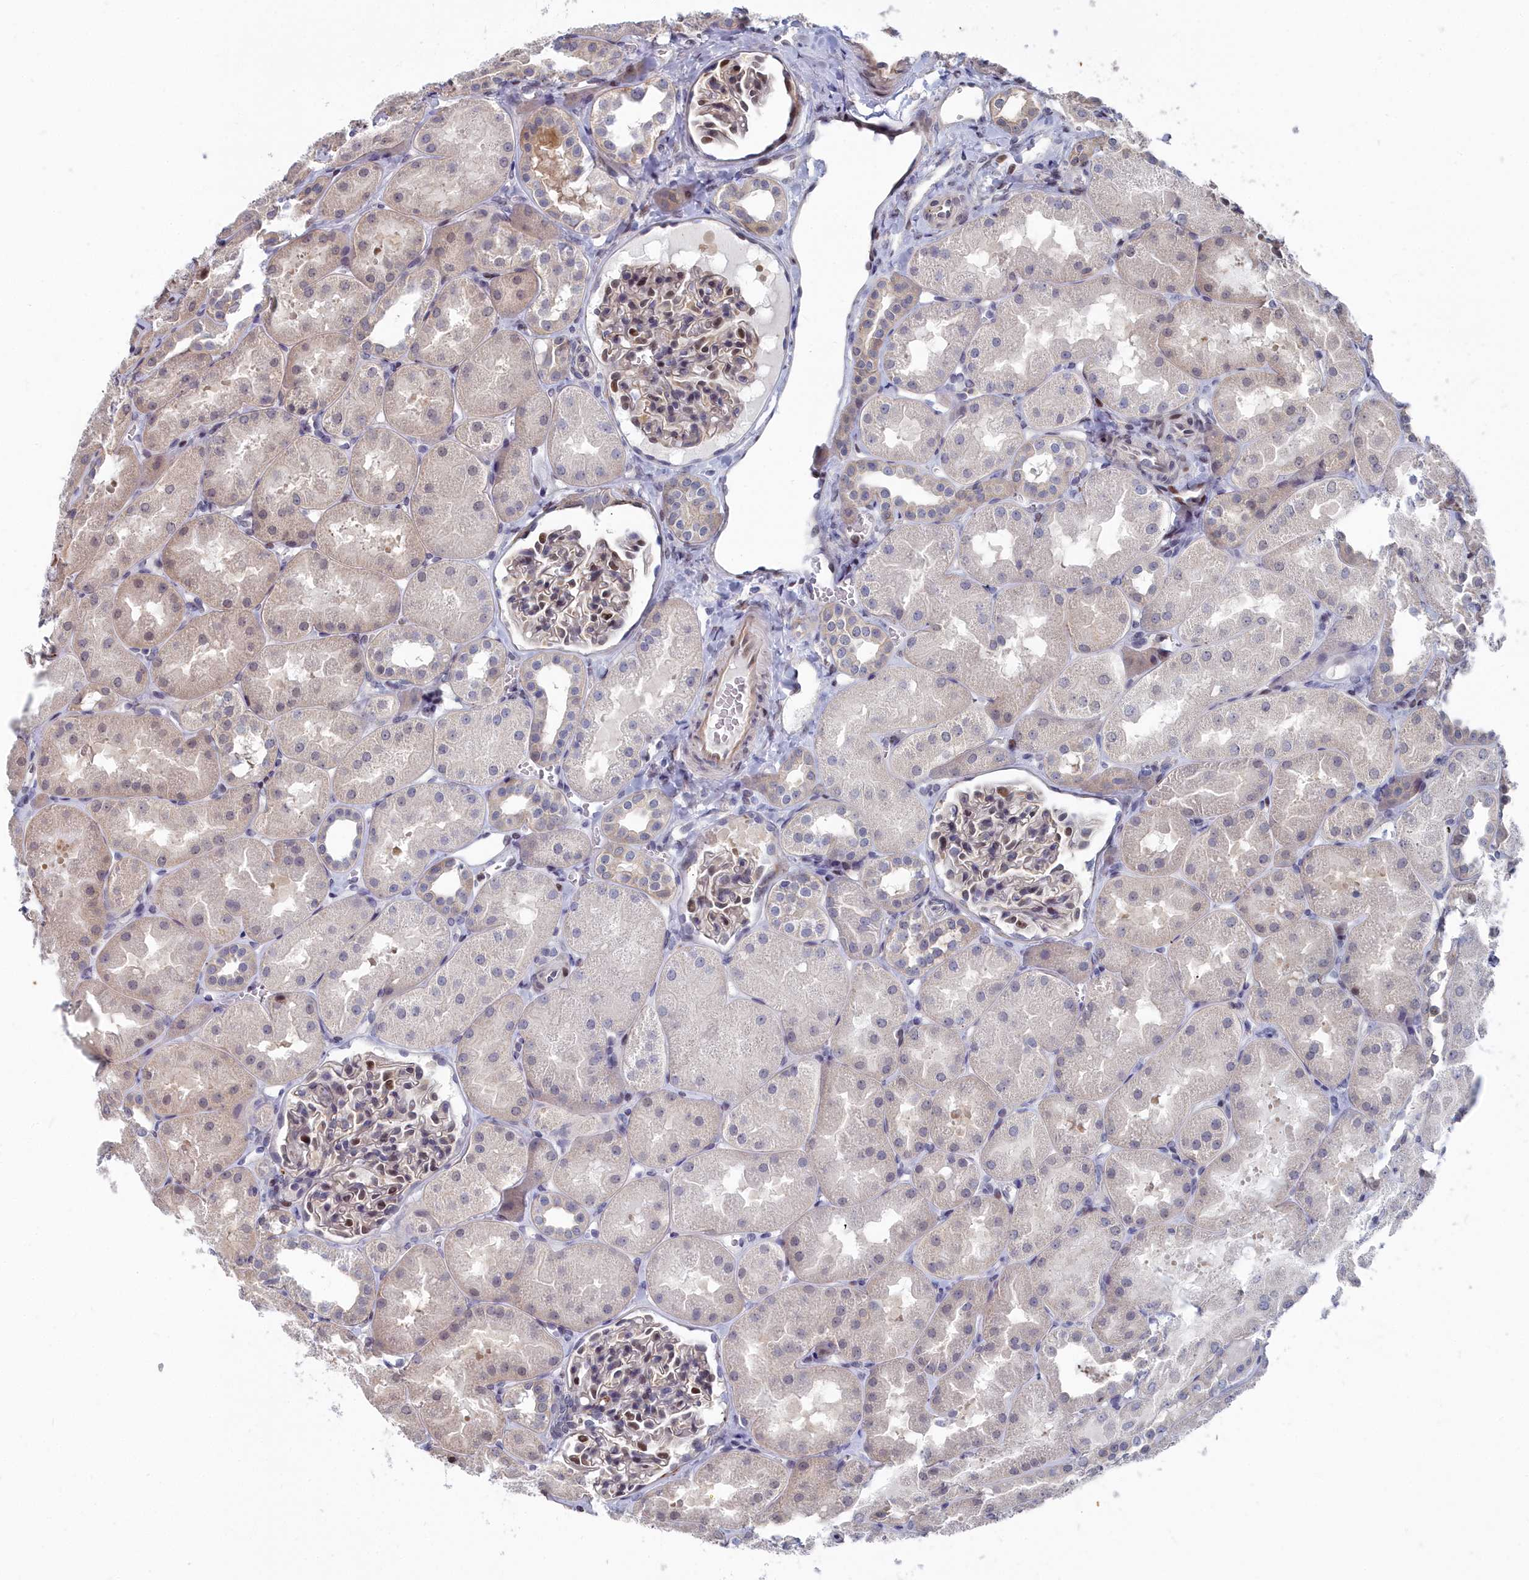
{"staining": {"intensity": "moderate", "quantity": "25%-75%", "location": "nuclear"}, "tissue": "kidney", "cell_type": "Cells in glomeruli", "image_type": "normal", "snomed": [{"axis": "morphology", "description": "Normal tissue, NOS"}, {"axis": "topography", "description": "Kidney"}, {"axis": "topography", "description": "Urinary bladder"}], "caption": "Protein staining by immunohistochemistry (IHC) displays moderate nuclear staining in approximately 25%-75% of cells in glomeruli in unremarkable kidney. (Brightfield microscopy of DAB IHC at high magnification).", "gene": "RPS27A", "patient": {"sex": "male", "age": 16}}